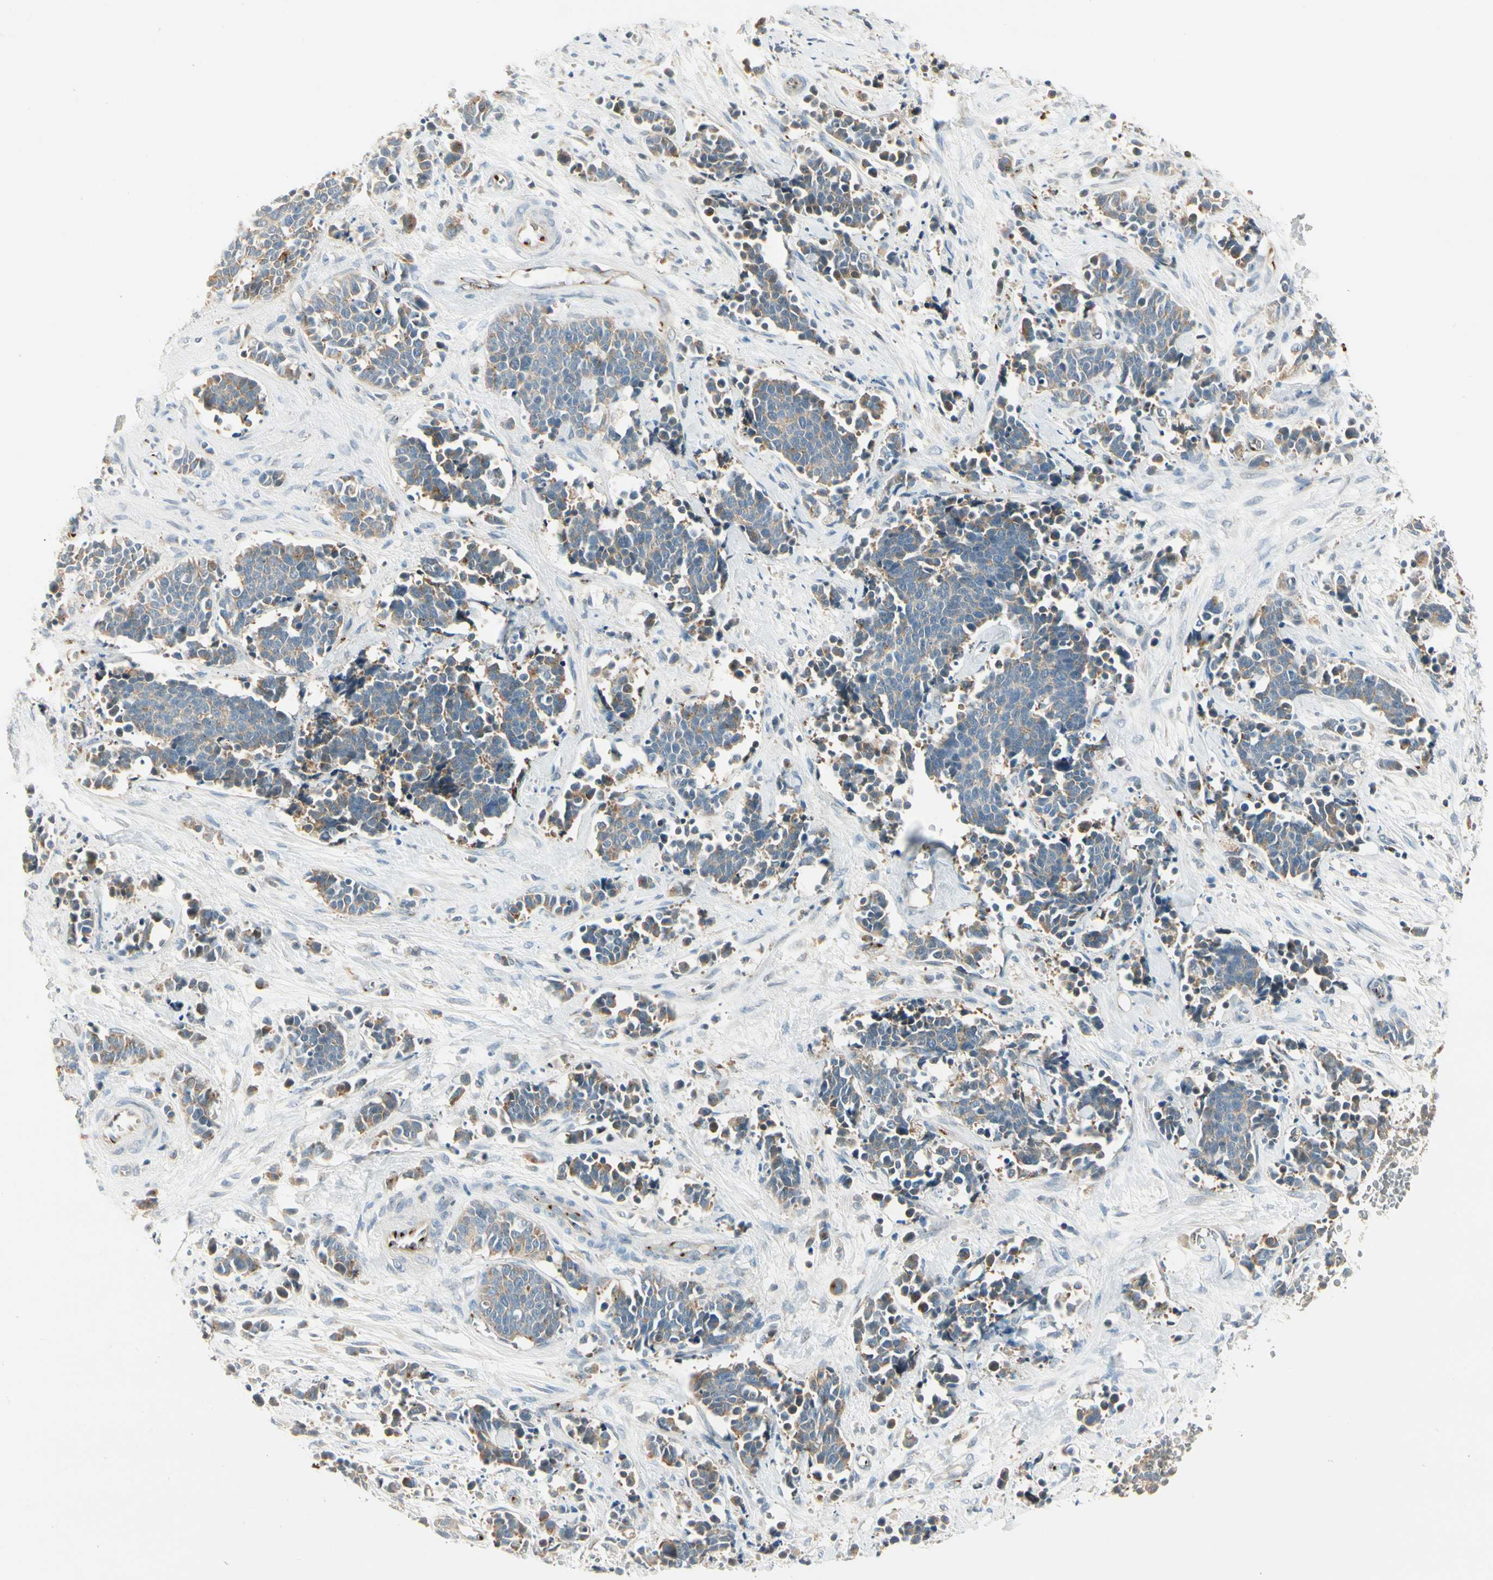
{"staining": {"intensity": "weak", "quantity": ">75%", "location": "cytoplasmic/membranous"}, "tissue": "cervical cancer", "cell_type": "Tumor cells", "image_type": "cancer", "snomed": [{"axis": "morphology", "description": "Squamous cell carcinoma, NOS"}, {"axis": "topography", "description": "Cervix"}], "caption": "The histopathology image demonstrates staining of cervical squamous cell carcinoma, revealing weak cytoplasmic/membranous protein expression (brown color) within tumor cells.", "gene": "MANSC1", "patient": {"sex": "female", "age": 35}}